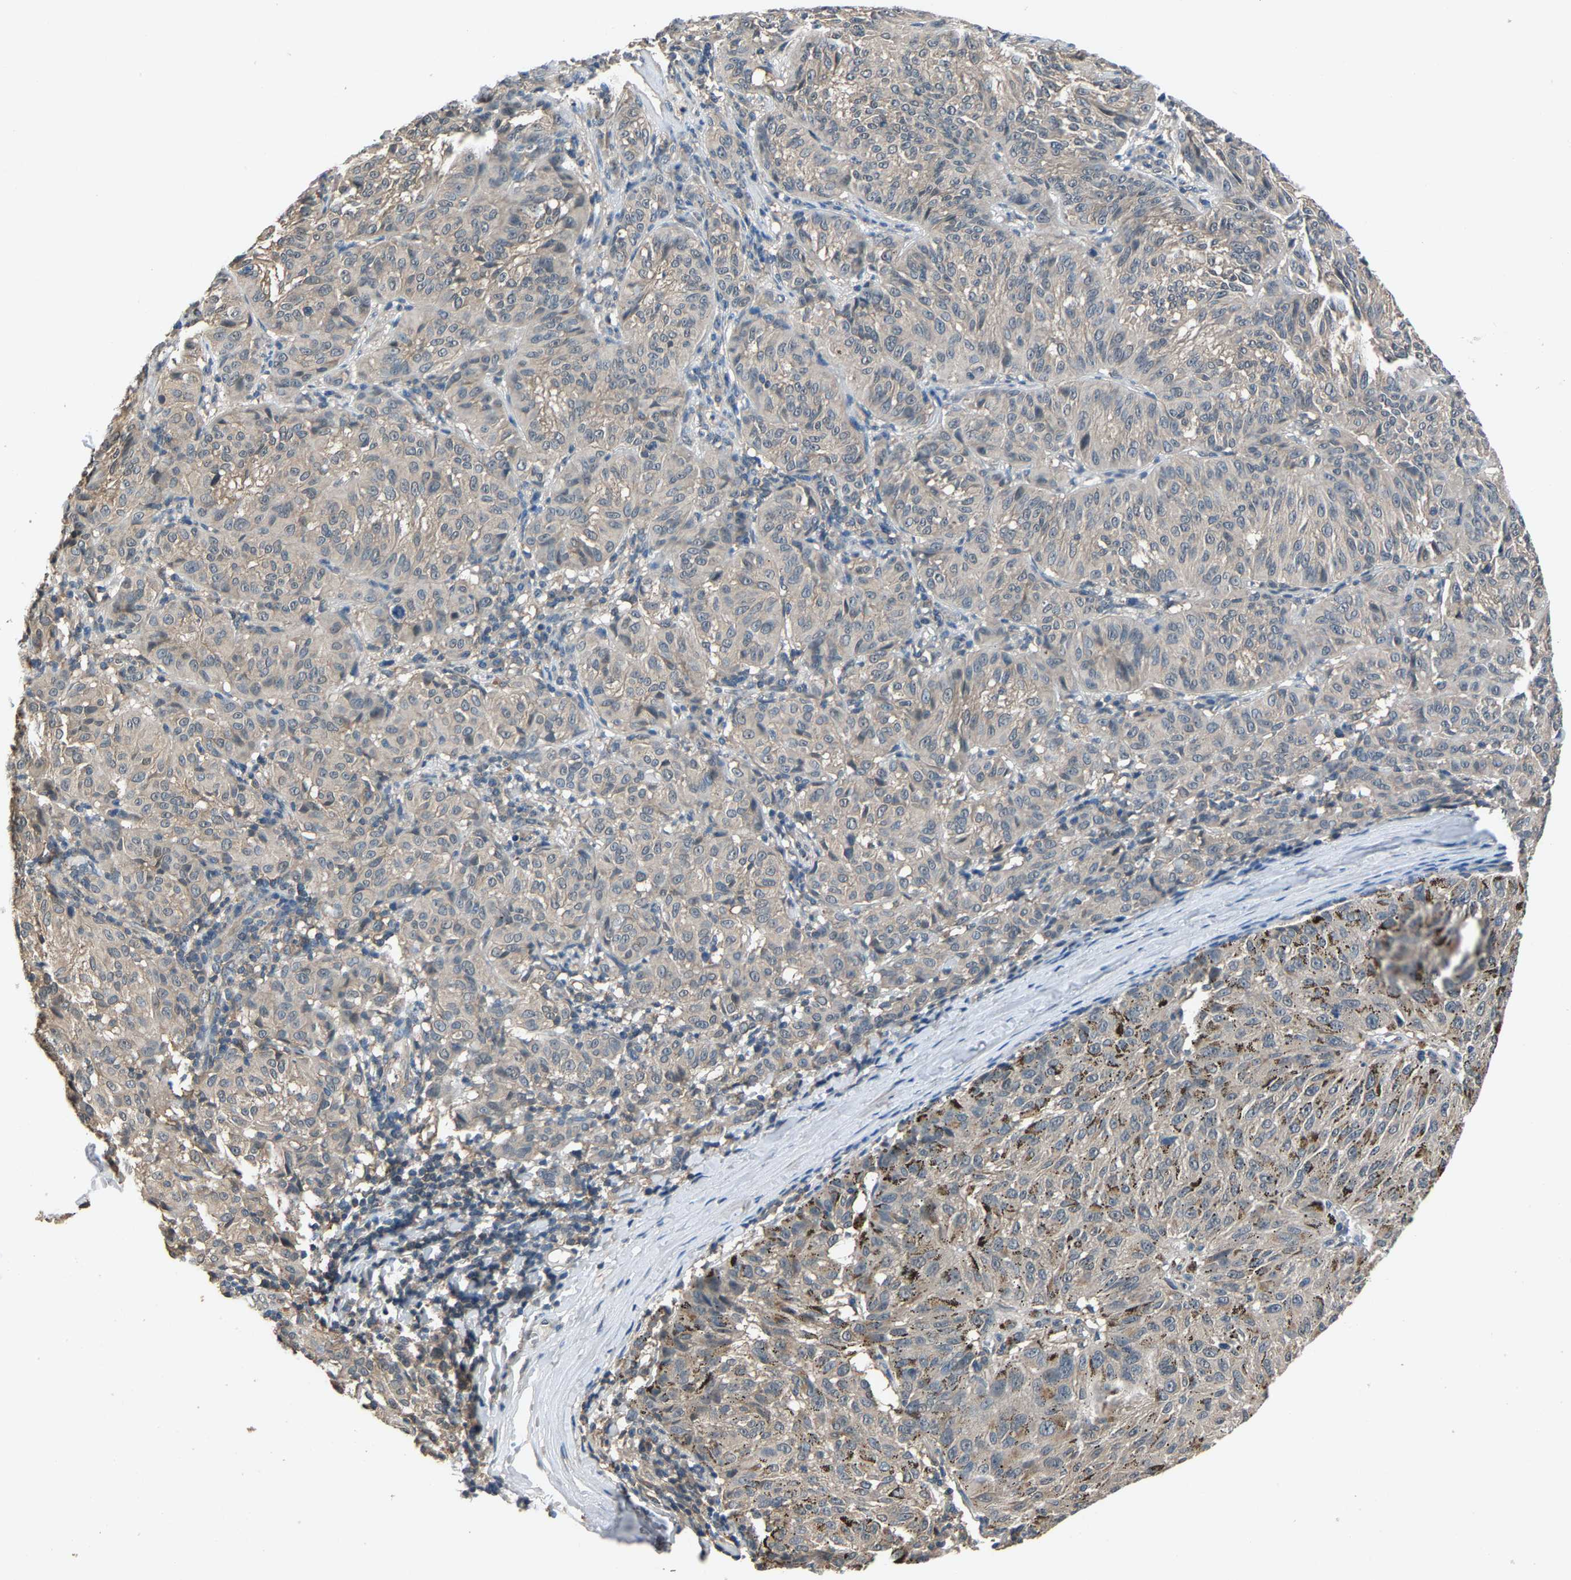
{"staining": {"intensity": "weak", "quantity": "25%-75%", "location": "cytoplasmic/membranous"}, "tissue": "melanoma", "cell_type": "Tumor cells", "image_type": "cancer", "snomed": [{"axis": "morphology", "description": "Malignant melanoma, NOS"}, {"axis": "topography", "description": "Skin"}], "caption": "Immunohistochemistry (IHC) histopathology image of melanoma stained for a protein (brown), which reveals low levels of weak cytoplasmic/membranous staining in approximately 25%-75% of tumor cells.", "gene": "ABCC9", "patient": {"sex": "female", "age": 72}}